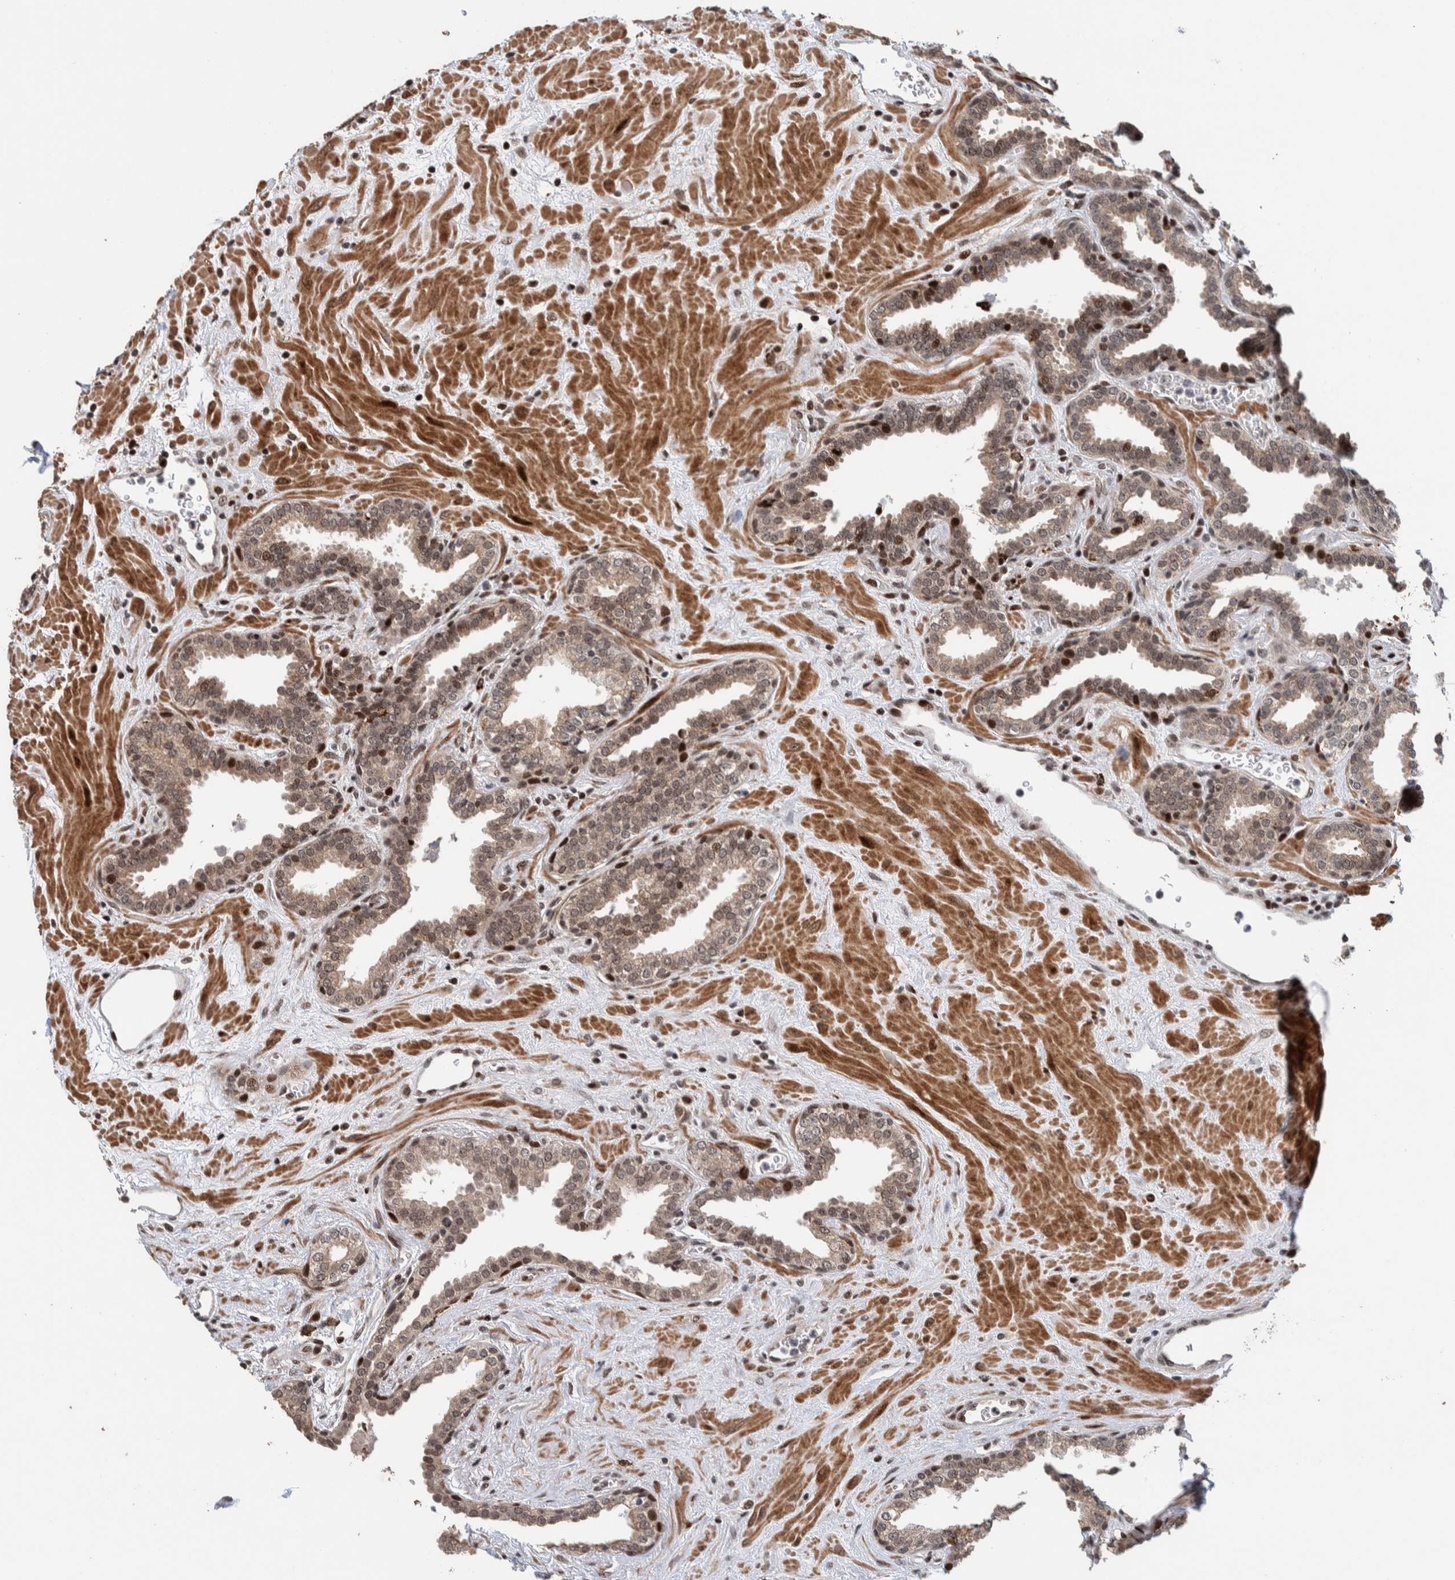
{"staining": {"intensity": "moderate", "quantity": "<25%", "location": "cytoplasmic/membranous,nuclear"}, "tissue": "prostate", "cell_type": "Glandular cells", "image_type": "normal", "snomed": [{"axis": "morphology", "description": "Normal tissue, NOS"}, {"axis": "topography", "description": "Prostate"}], "caption": "Immunohistochemistry (IHC) staining of benign prostate, which demonstrates low levels of moderate cytoplasmic/membranous,nuclear staining in approximately <25% of glandular cells indicating moderate cytoplasmic/membranous,nuclear protein positivity. The staining was performed using DAB (brown) for protein detection and nuclei were counterstained in hematoxylin (blue).", "gene": "CHD4", "patient": {"sex": "male", "age": 51}}